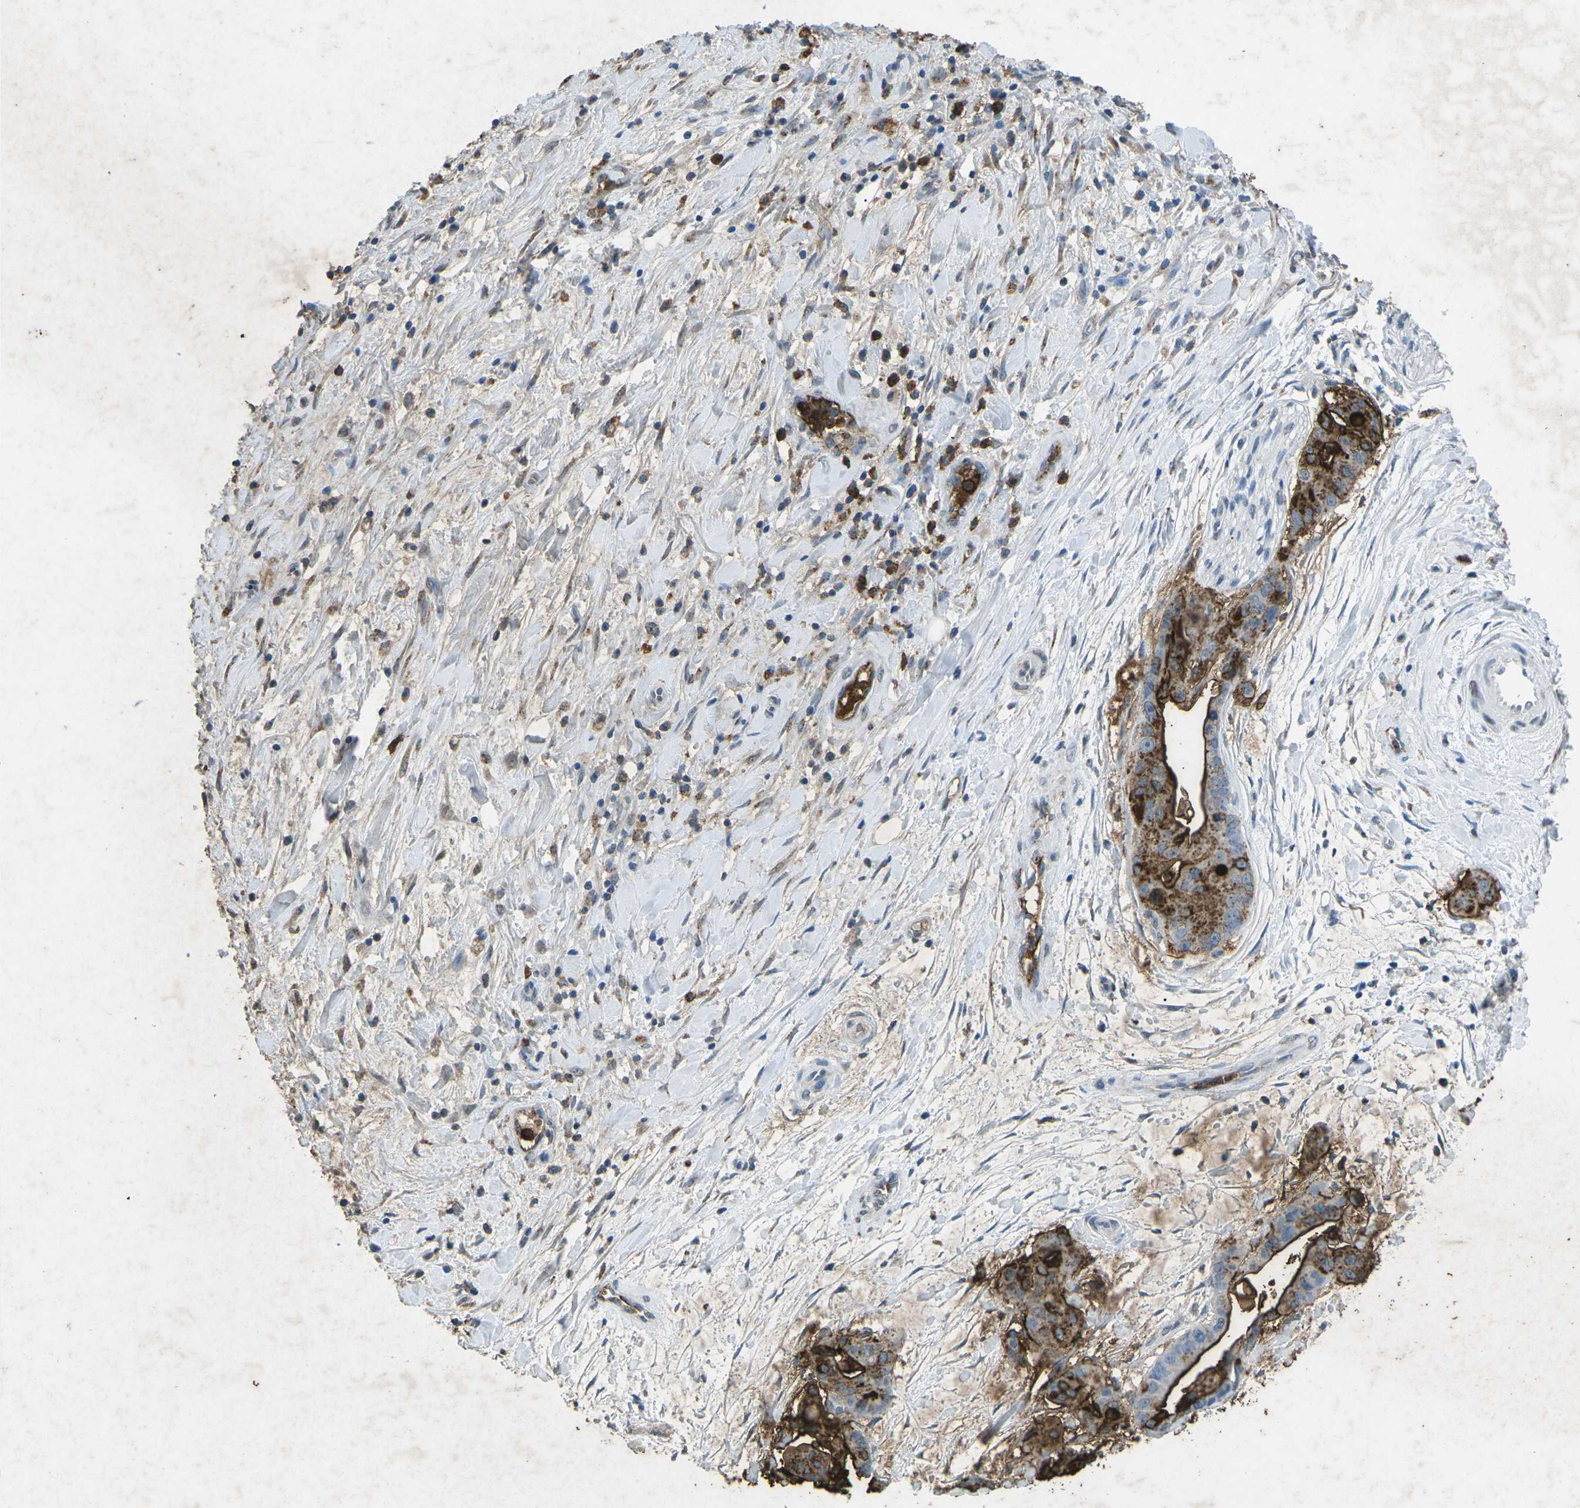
{"staining": {"intensity": "strong", "quantity": ">75%", "location": "cytoplasmic/membranous"}, "tissue": "pancreatic cancer", "cell_type": "Tumor cells", "image_type": "cancer", "snomed": [{"axis": "morphology", "description": "Adenocarcinoma, NOS"}, {"axis": "topography", "description": "Pancreas"}], "caption": "DAB (3,3'-diaminobenzidine) immunohistochemical staining of pancreatic cancer (adenocarcinoma) demonstrates strong cytoplasmic/membranous protein expression in approximately >75% of tumor cells. Using DAB (brown) and hematoxylin (blue) stains, captured at high magnification using brightfield microscopy.", "gene": "CTAGE1", "patient": {"sex": "female", "age": 75}}